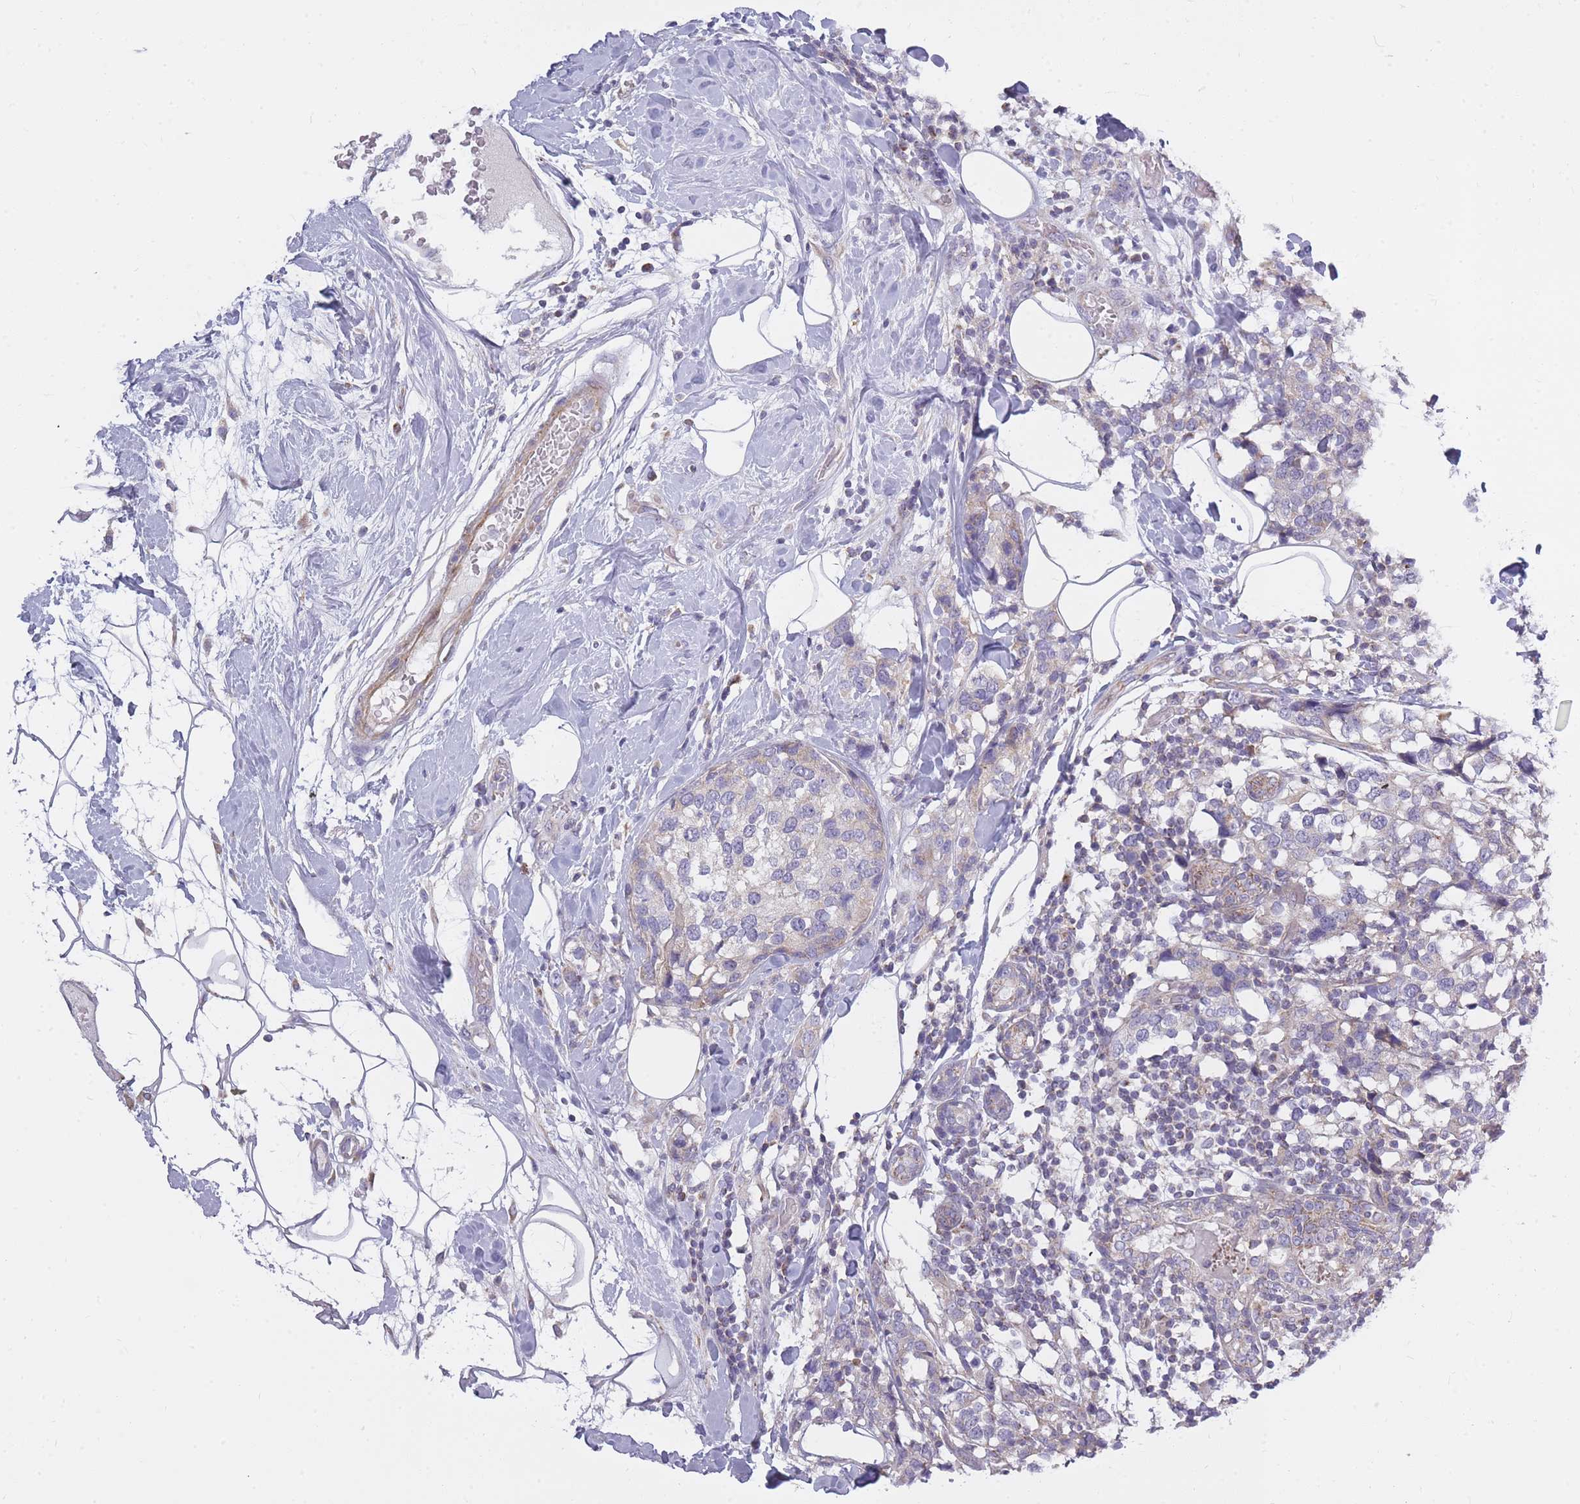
{"staining": {"intensity": "negative", "quantity": "none", "location": "none"}, "tissue": "breast cancer", "cell_type": "Tumor cells", "image_type": "cancer", "snomed": [{"axis": "morphology", "description": "Lobular carcinoma"}, {"axis": "topography", "description": "Breast"}], "caption": "Breast cancer (lobular carcinoma) was stained to show a protein in brown. There is no significant positivity in tumor cells. Nuclei are stained in blue.", "gene": "ALKBH4", "patient": {"sex": "female", "age": 59}}